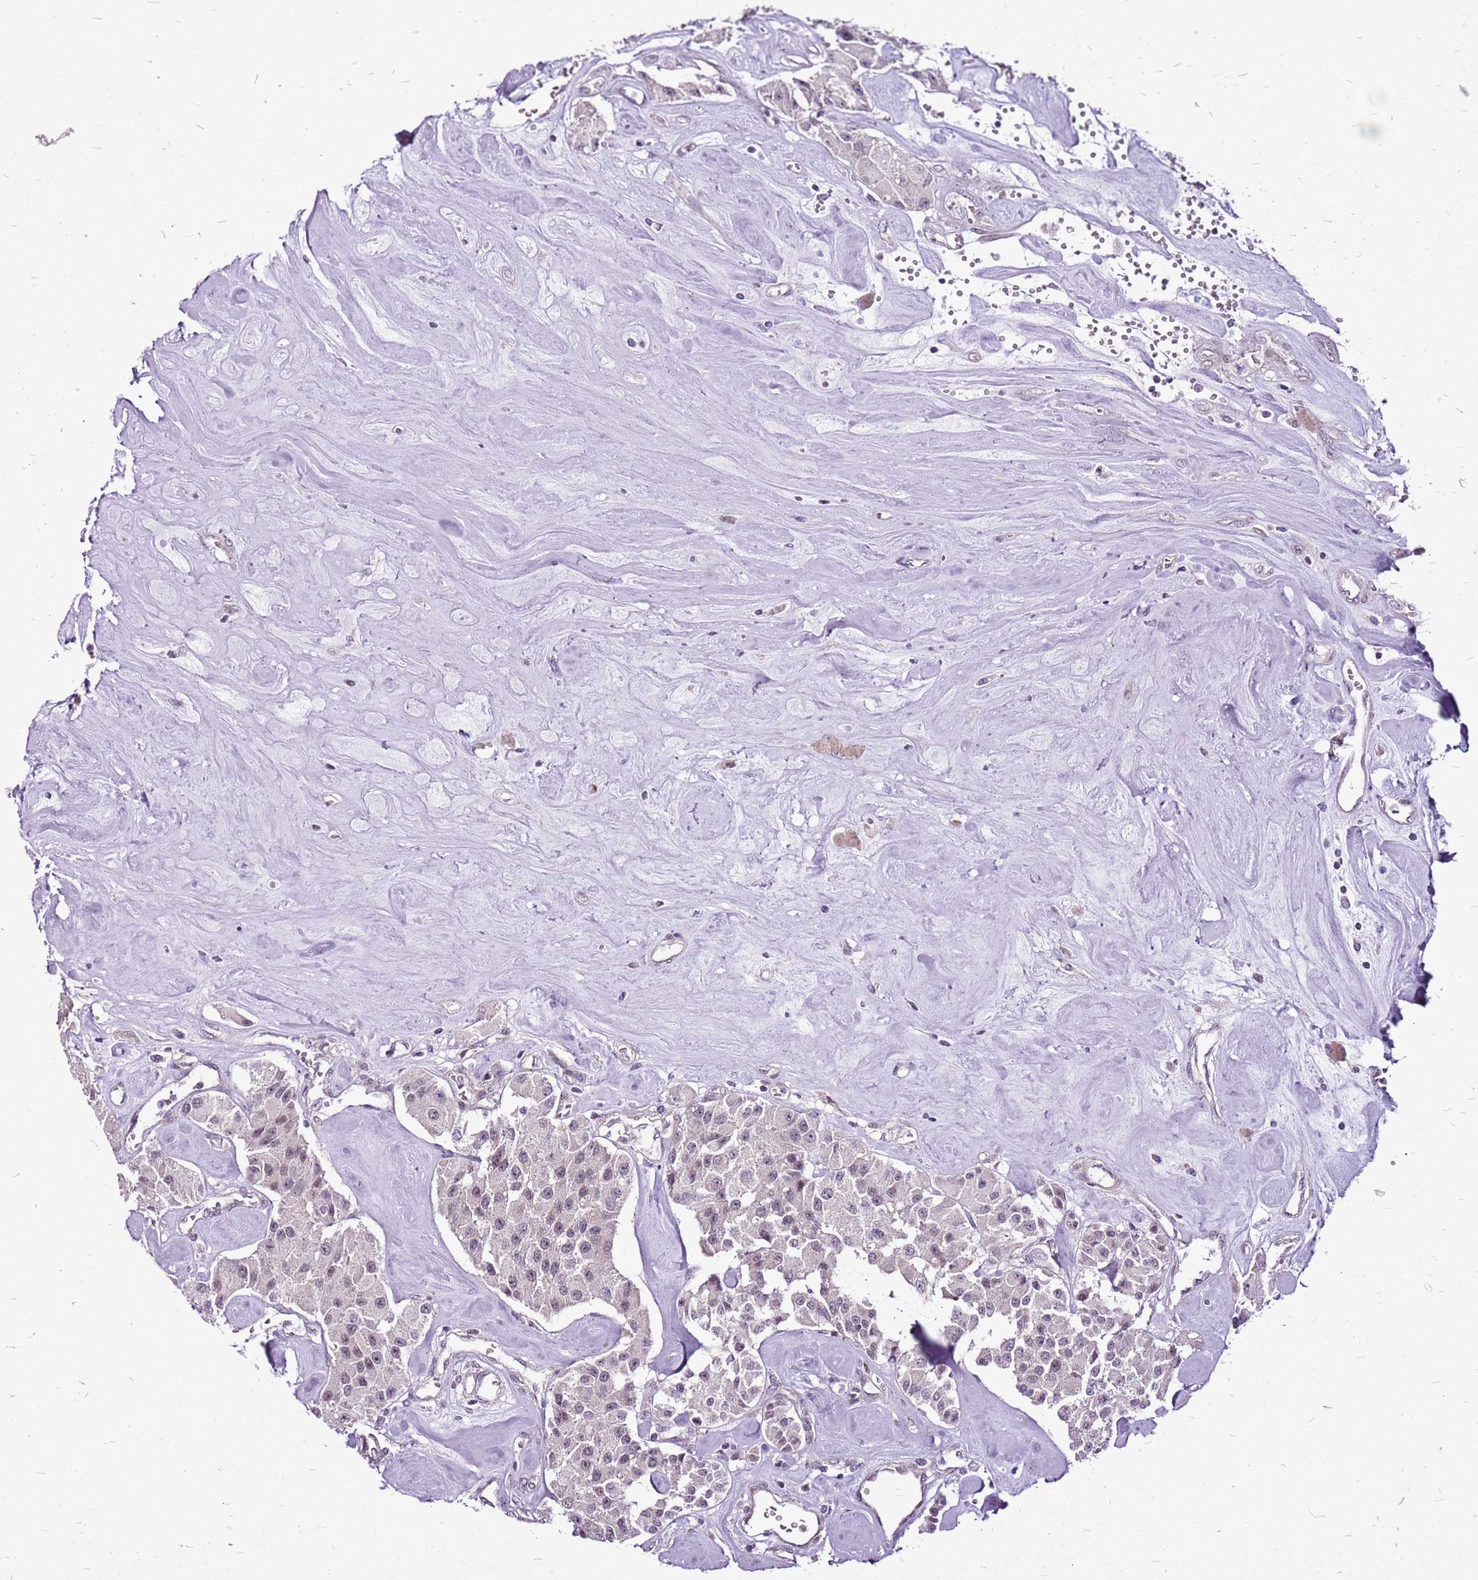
{"staining": {"intensity": "weak", "quantity": "25%-75%", "location": "nuclear"}, "tissue": "carcinoid", "cell_type": "Tumor cells", "image_type": "cancer", "snomed": [{"axis": "morphology", "description": "Carcinoid, malignant, NOS"}, {"axis": "topography", "description": "Pancreas"}], "caption": "There is low levels of weak nuclear expression in tumor cells of malignant carcinoid, as demonstrated by immunohistochemical staining (brown color).", "gene": "CCDC166", "patient": {"sex": "male", "age": 41}}